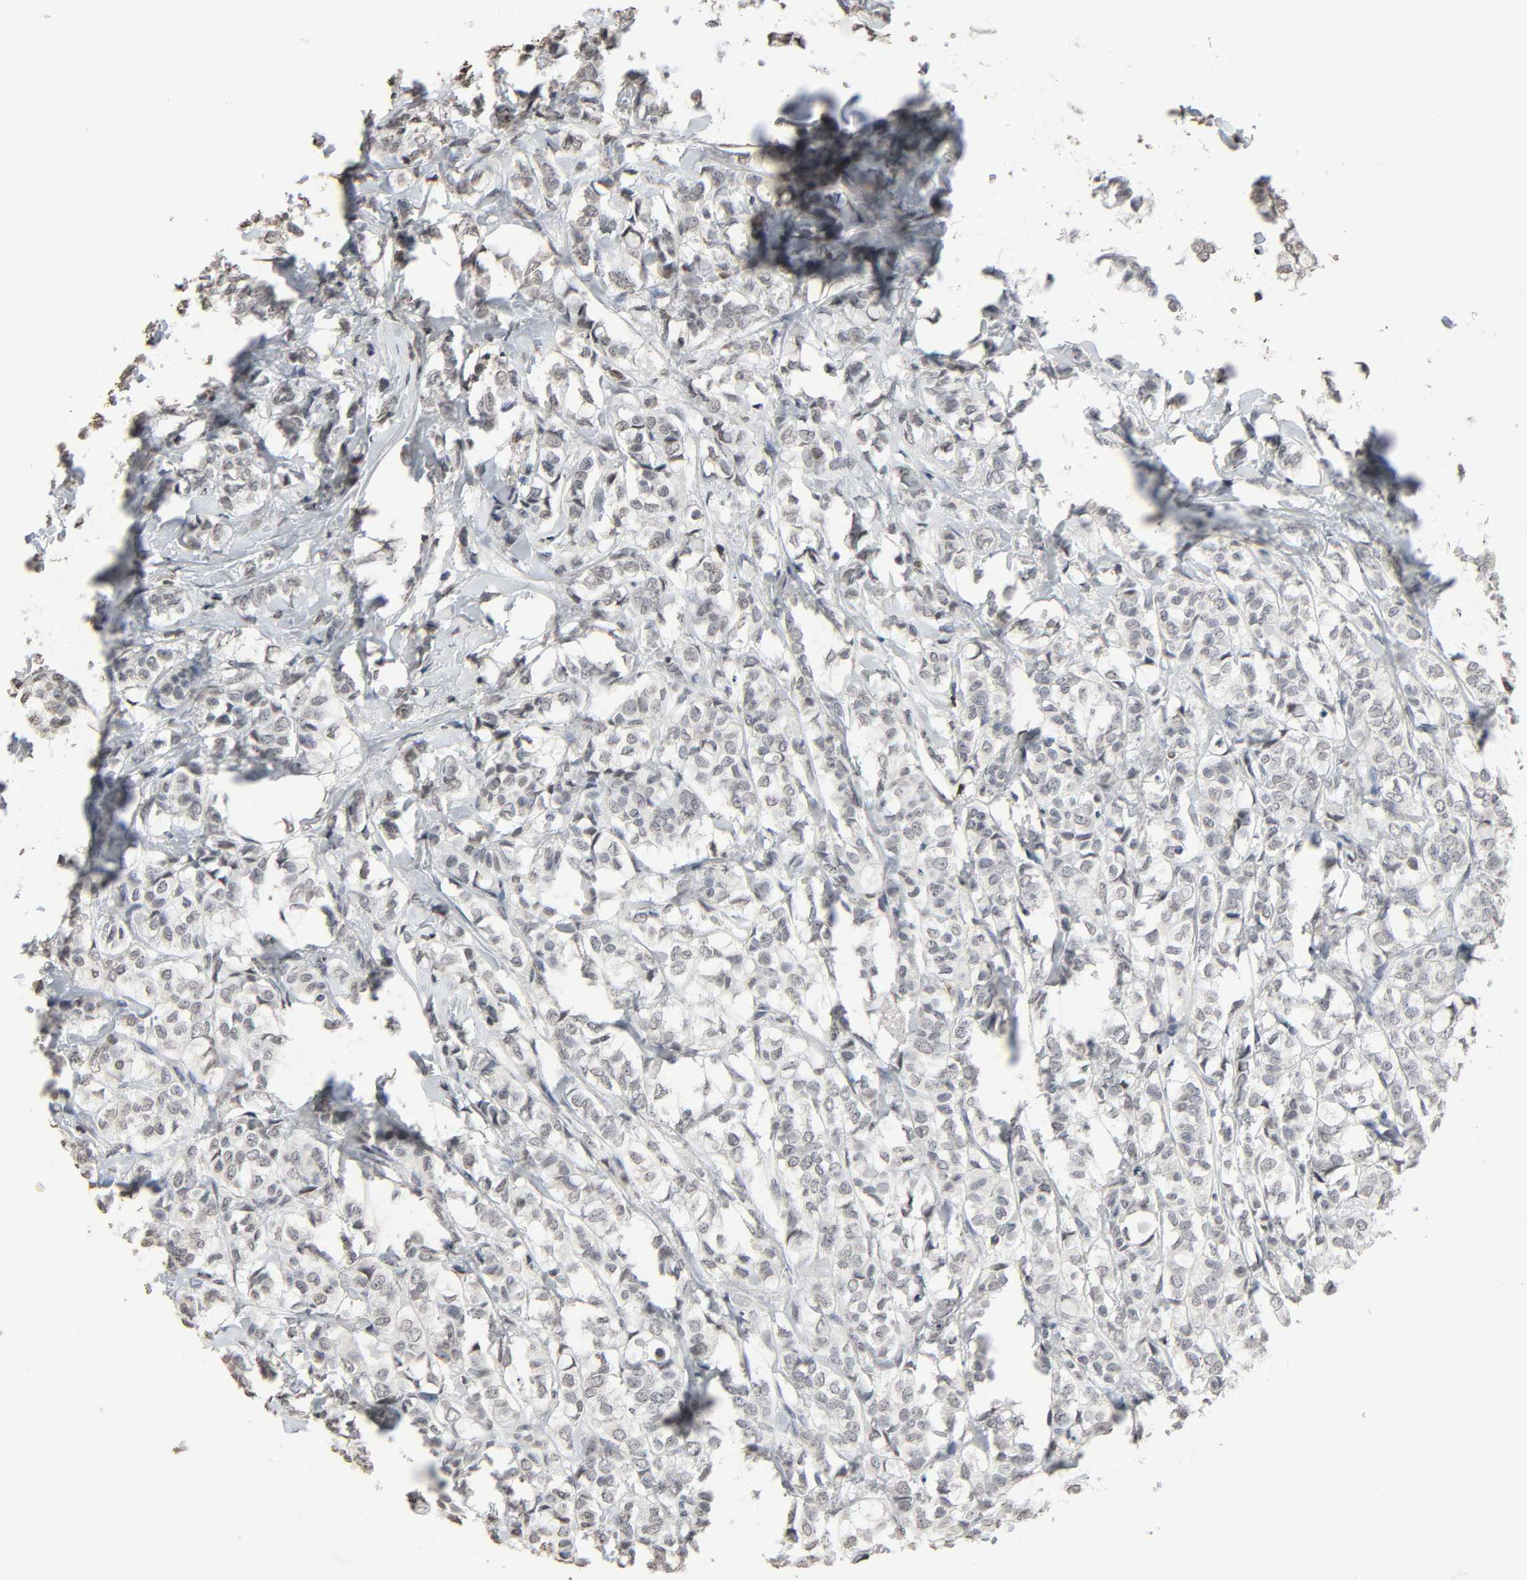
{"staining": {"intensity": "negative", "quantity": "none", "location": "none"}, "tissue": "breast cancer", "cell_type": "Tumor cells", "image_type": "cancer", "snomed": [{"axis": "morphology", "description": "Lobular carcinoma"}, {"axis": "topography", "description": "Breast"}], "caption": "The photomicrograph exhibits no significant staining in tumor cells of breast cancer. Nuclei are stained in blue.", "gene": "STK4", "patient": {"sex": "female", "age": 60}}